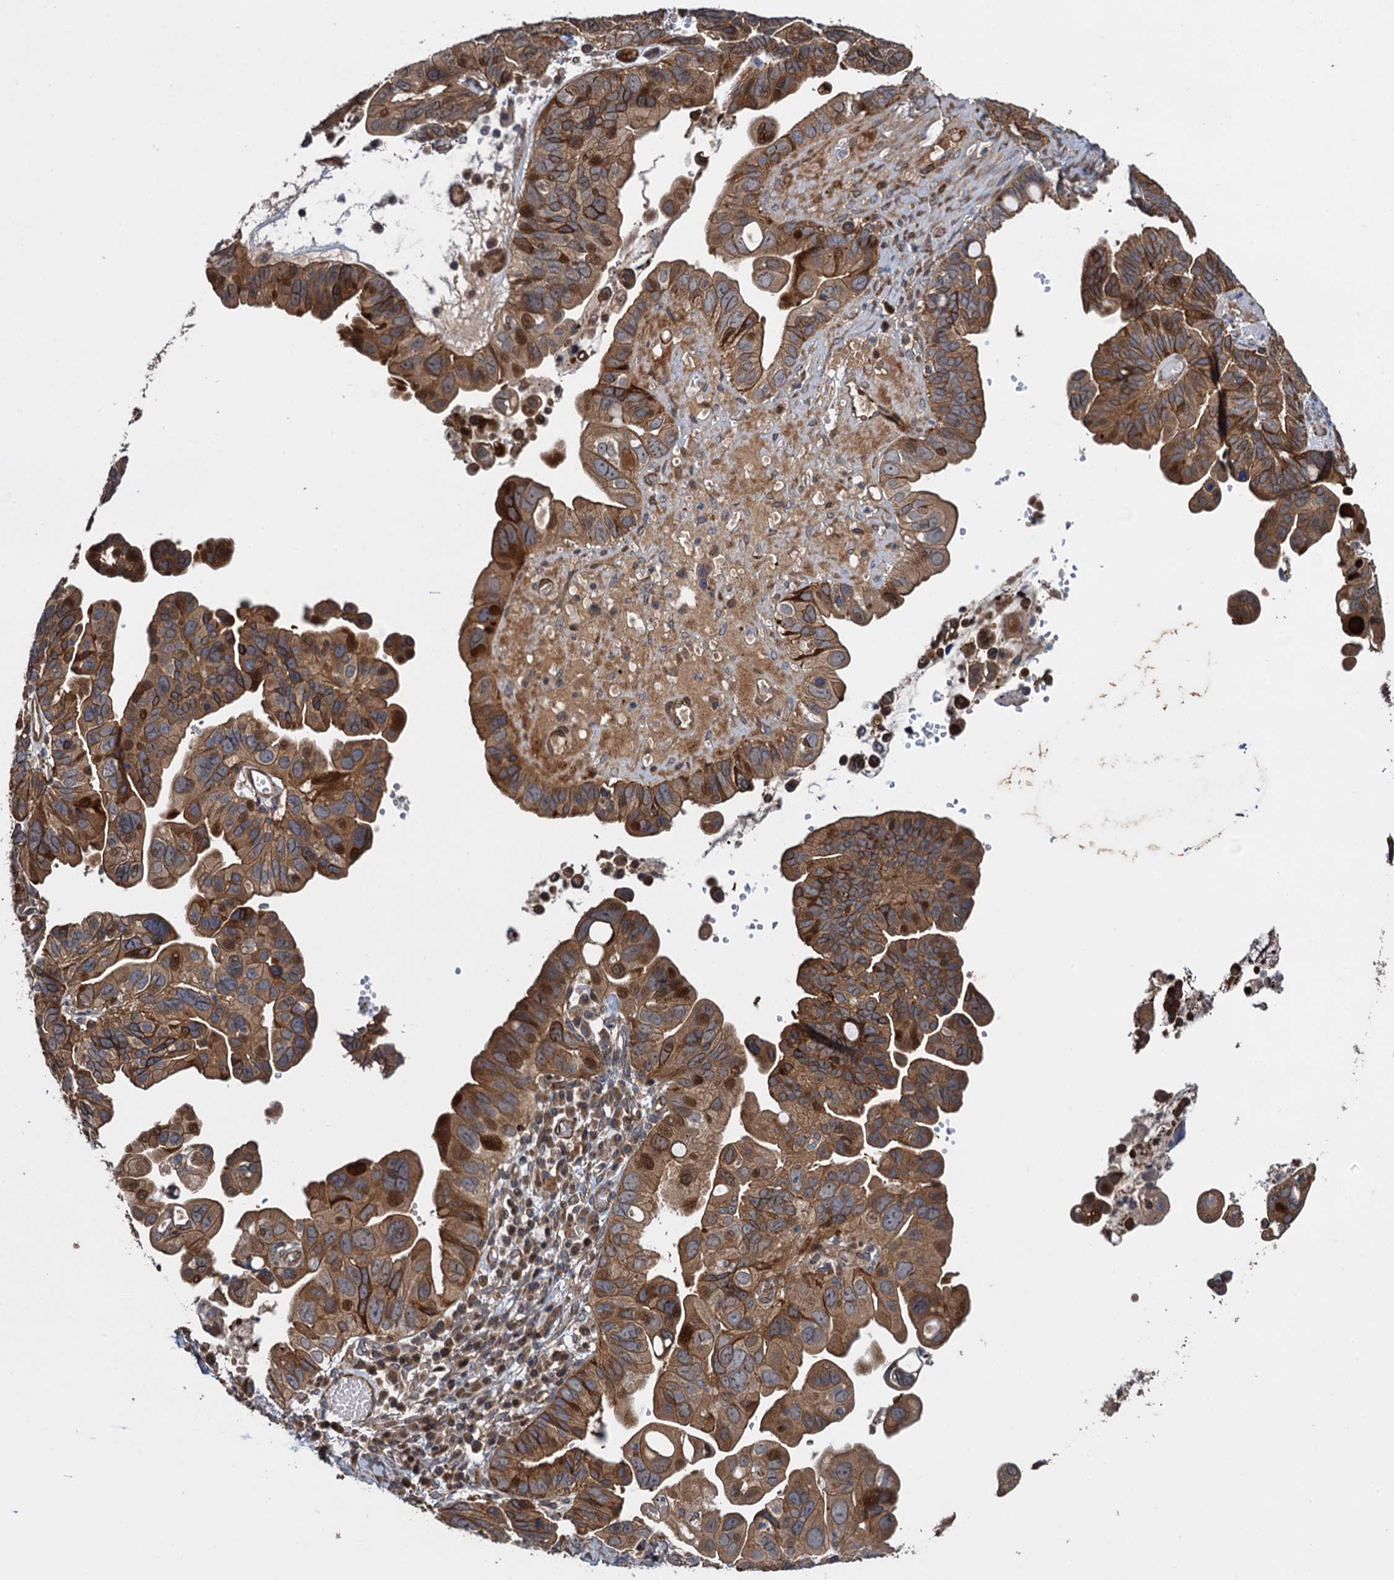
{"staining": {"intensity": "strong", "quantity": ">75%", "location": "cytoplasmic/membranous"}, "tissue": "ovarian cancer", "cell_type": "Tumor cells", "image_type": "cancer", "snomed": [{"axis": "morphology", "description": "Cystadenocarcinoma, serous, NOS"}, {"axis": "topography", "description": "Ovary"}], "caption": "A histopathology image of human serous cystadenocarcinoma (ovarian) stained for a protein exhibits strong cytoplasmic/membranous brown staining in tumor cells.", "gene": "RHOBTB1", "patient": {"sex": "female", "age": 56}}